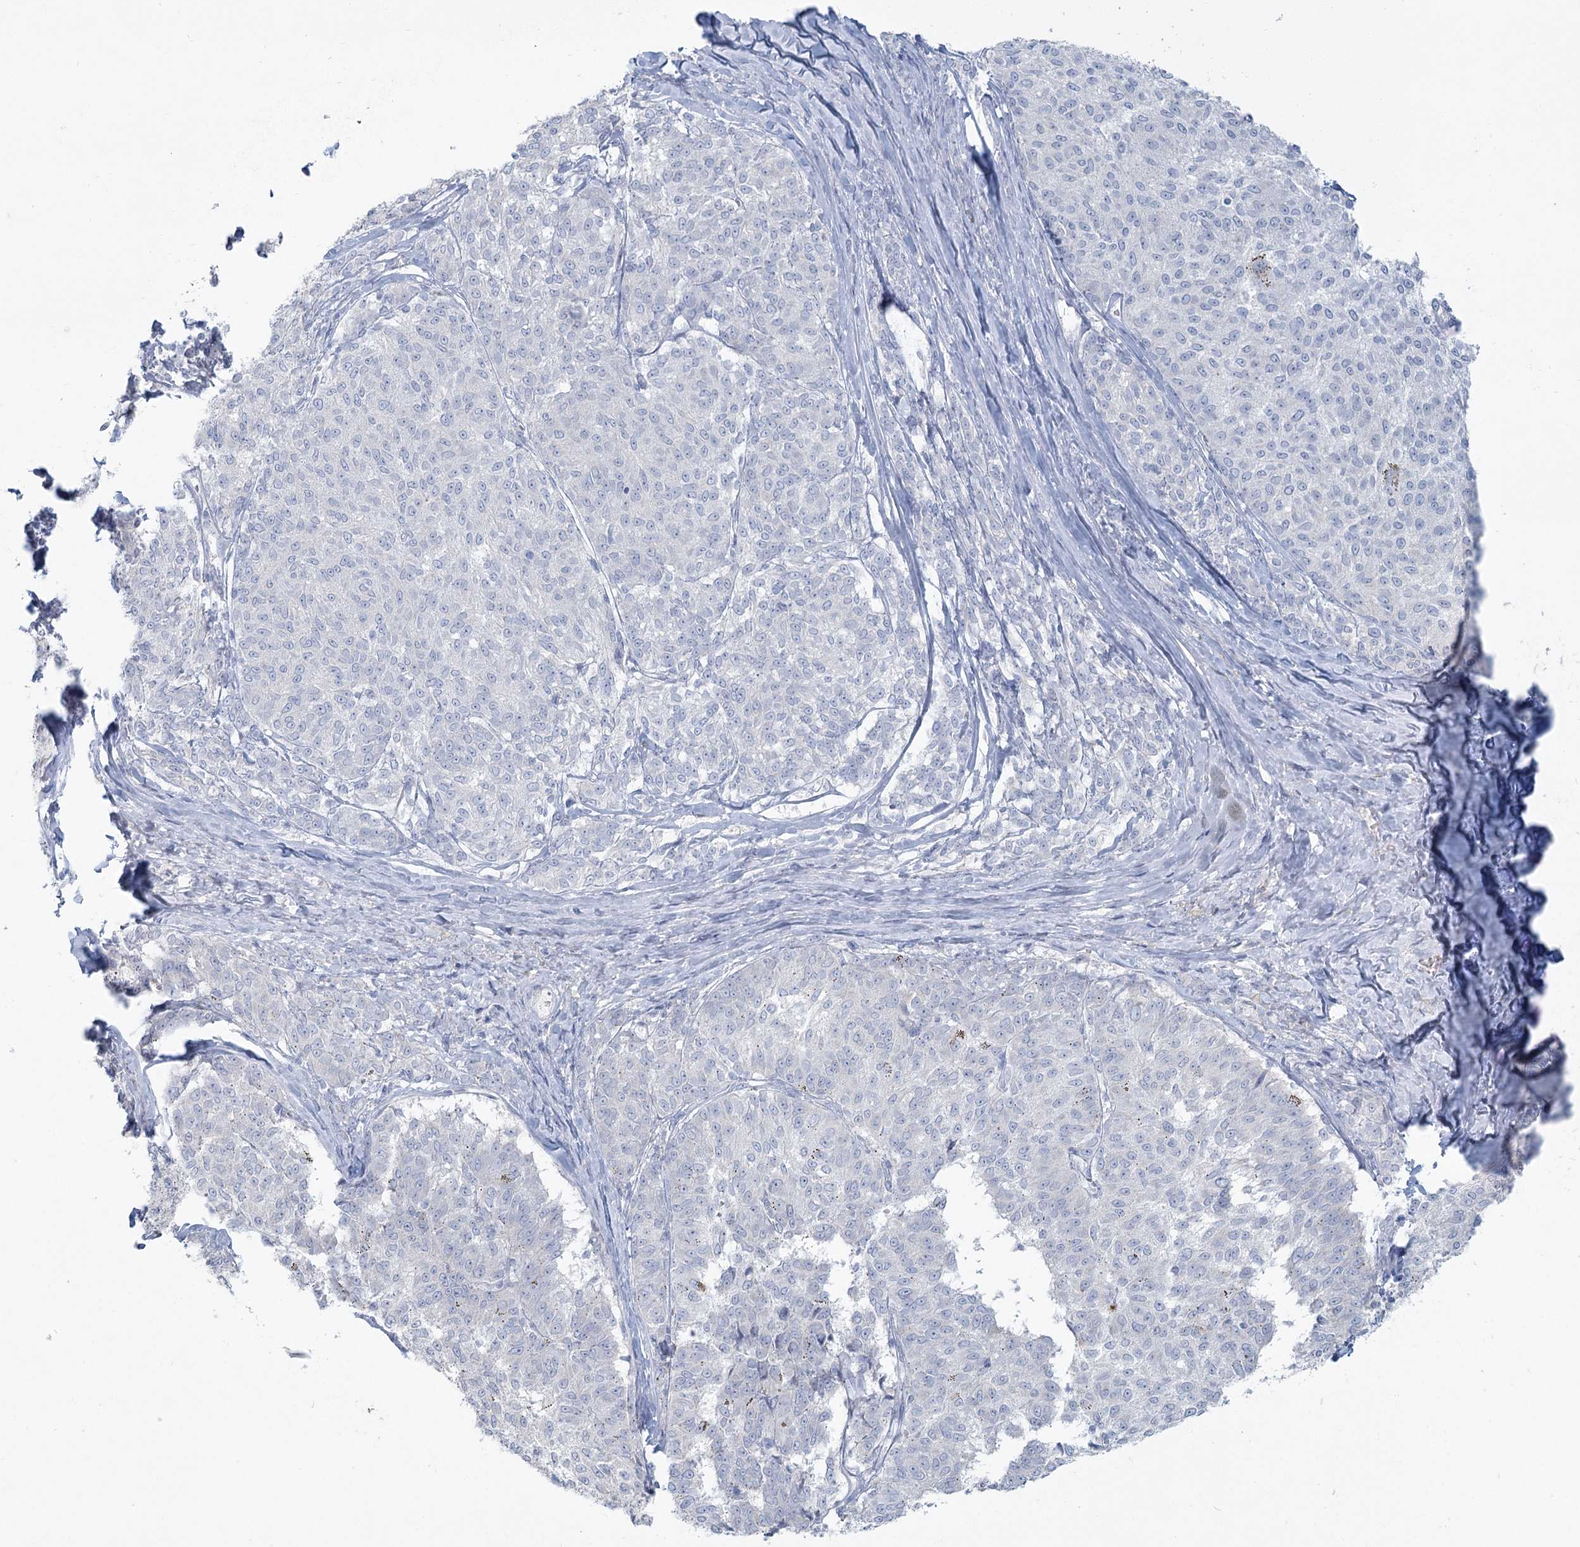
{"staining": {"intensity": "negative", "quantity": "none", "location": "none"}, "tissue": "melanoma", "cell_type": "Tumor cells", "image_type": "cancer", "snomed": [{"axis": "morphology", "description": "Malignant melanoma, NOS"}, {"axis": "topography", "description": "Skin"}], "caption": "Immunohistochemistry (IHC) micrograph of neoplastic tissue: human malignant melanoma stained with DAB demonstrates no significant protein expression in tumor cells. Brightfield microscopy of immunohistochemistry (IHC) stained with DAB (brown) and hematoxylin (blue), captured at high magnification.", "gene": "LRP2BP", "patient": {"sex": "female", "age": 72}}